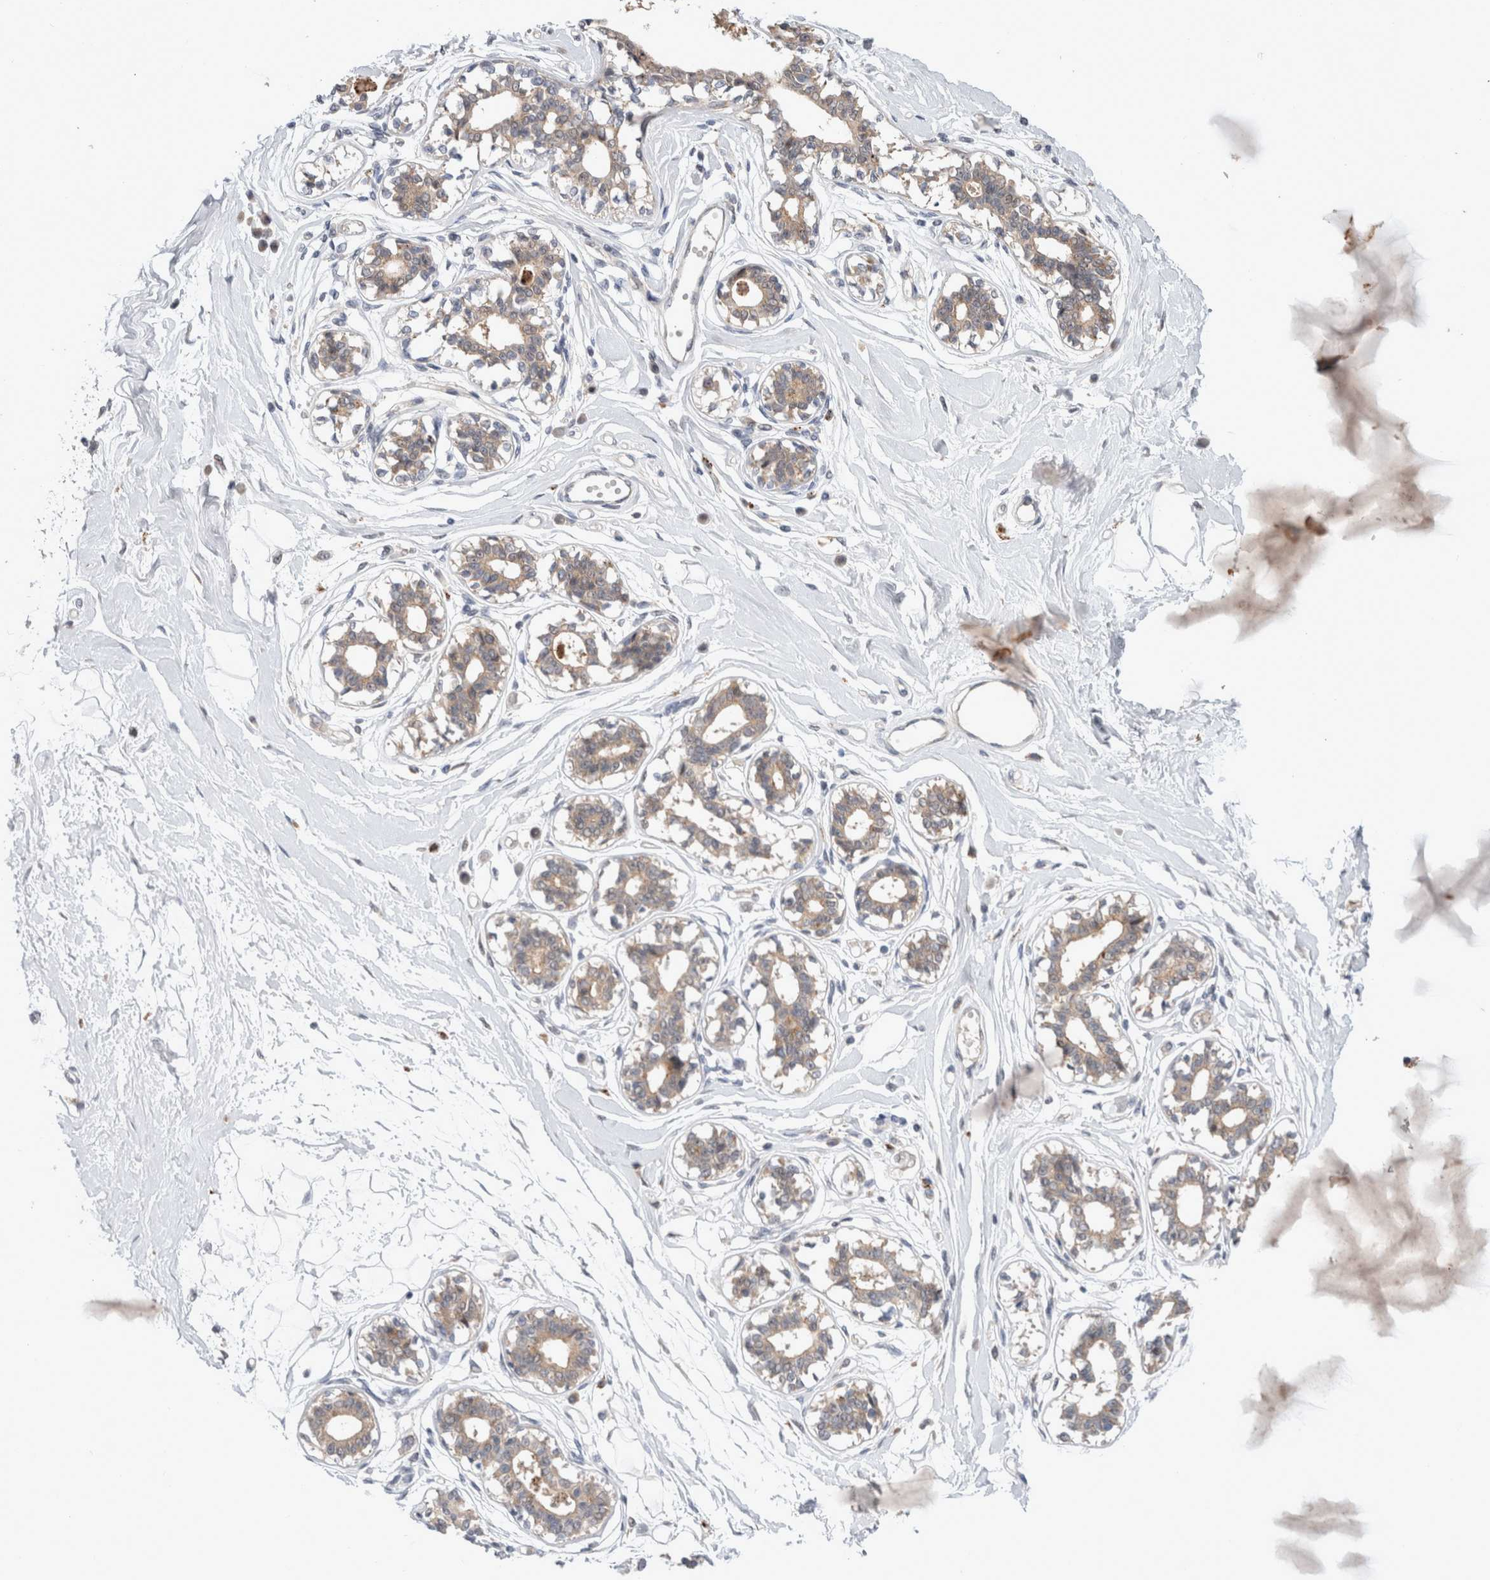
{"staining": {"intensity": "weak", "quantity": "<25%", "location": "cytoplasmic/membranous"}, "tissue": "breast", "cell_type": "Adipocytes", "image_type": "normal", "snomed": [{"axis": "morphology", "description": "Normal tissue, NOS"}, {"axis": "topography", "description": "Breast"}], "caption": "Immunohistochemical staining of benign human breast shows no significant expression in adipocytes.", "gene": "MRPL37", "patient": {"sex": "female", "age": 45}}